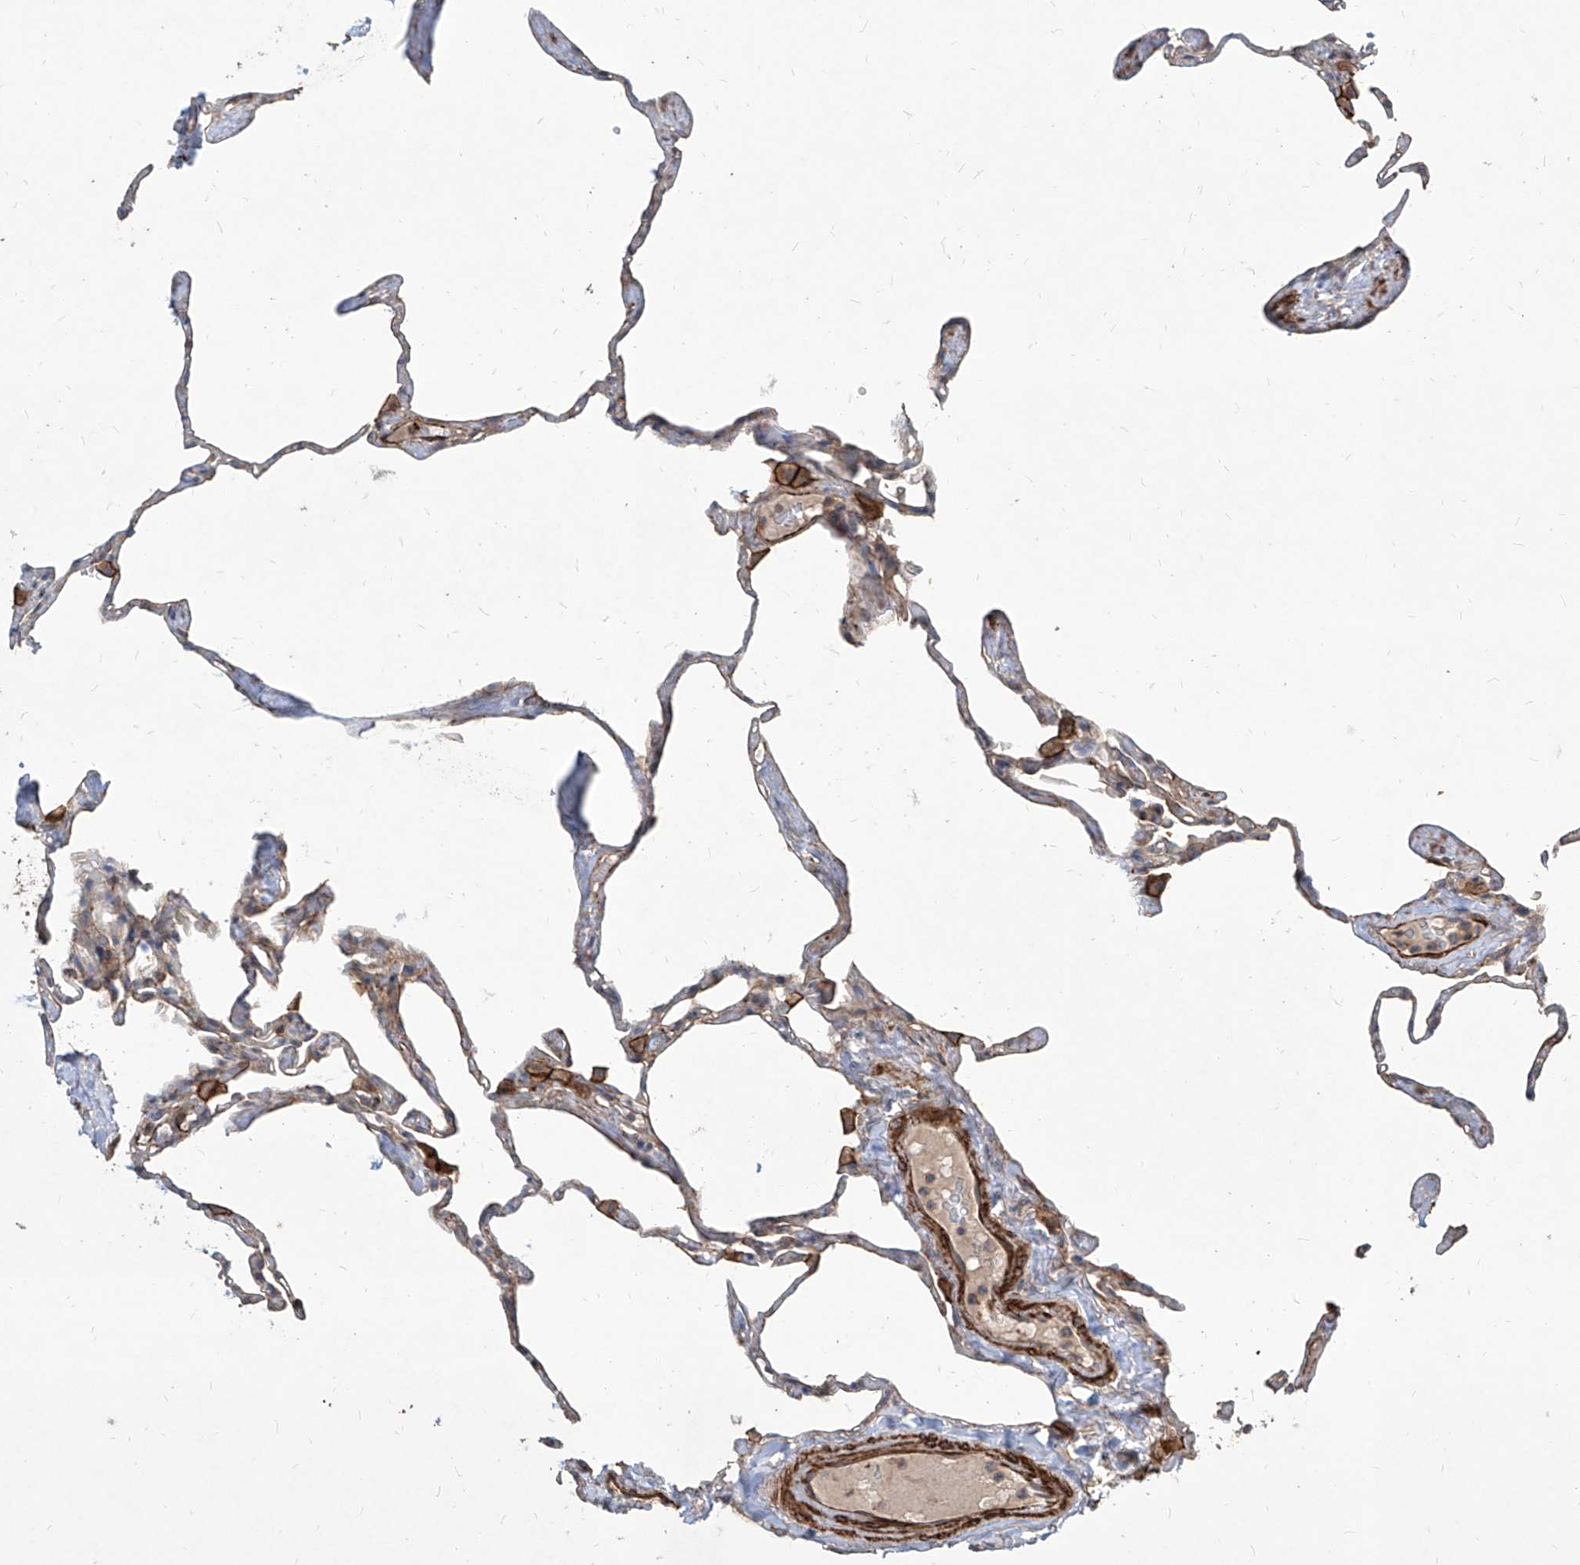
{"staining": {"intensity": "weak", "quantity": "<25%", "location": "cytoplasmic/membranous"}, "tissue": "lung", "cell_type": "Alveolar cells", "image_type": "normal", "snomed": [{"axis": "morphology", "description": "Normal tissue, NOS"}, {"axis": "topography", "description": "Lung"}], "caption": "DAB (3,3'-diaminobenzidine) immunohistochemical staining of benign human lung shows no significant expression in alveolar cells.", "gene": "FAM83B", "patient": {"sex": "male", "age": 65}}